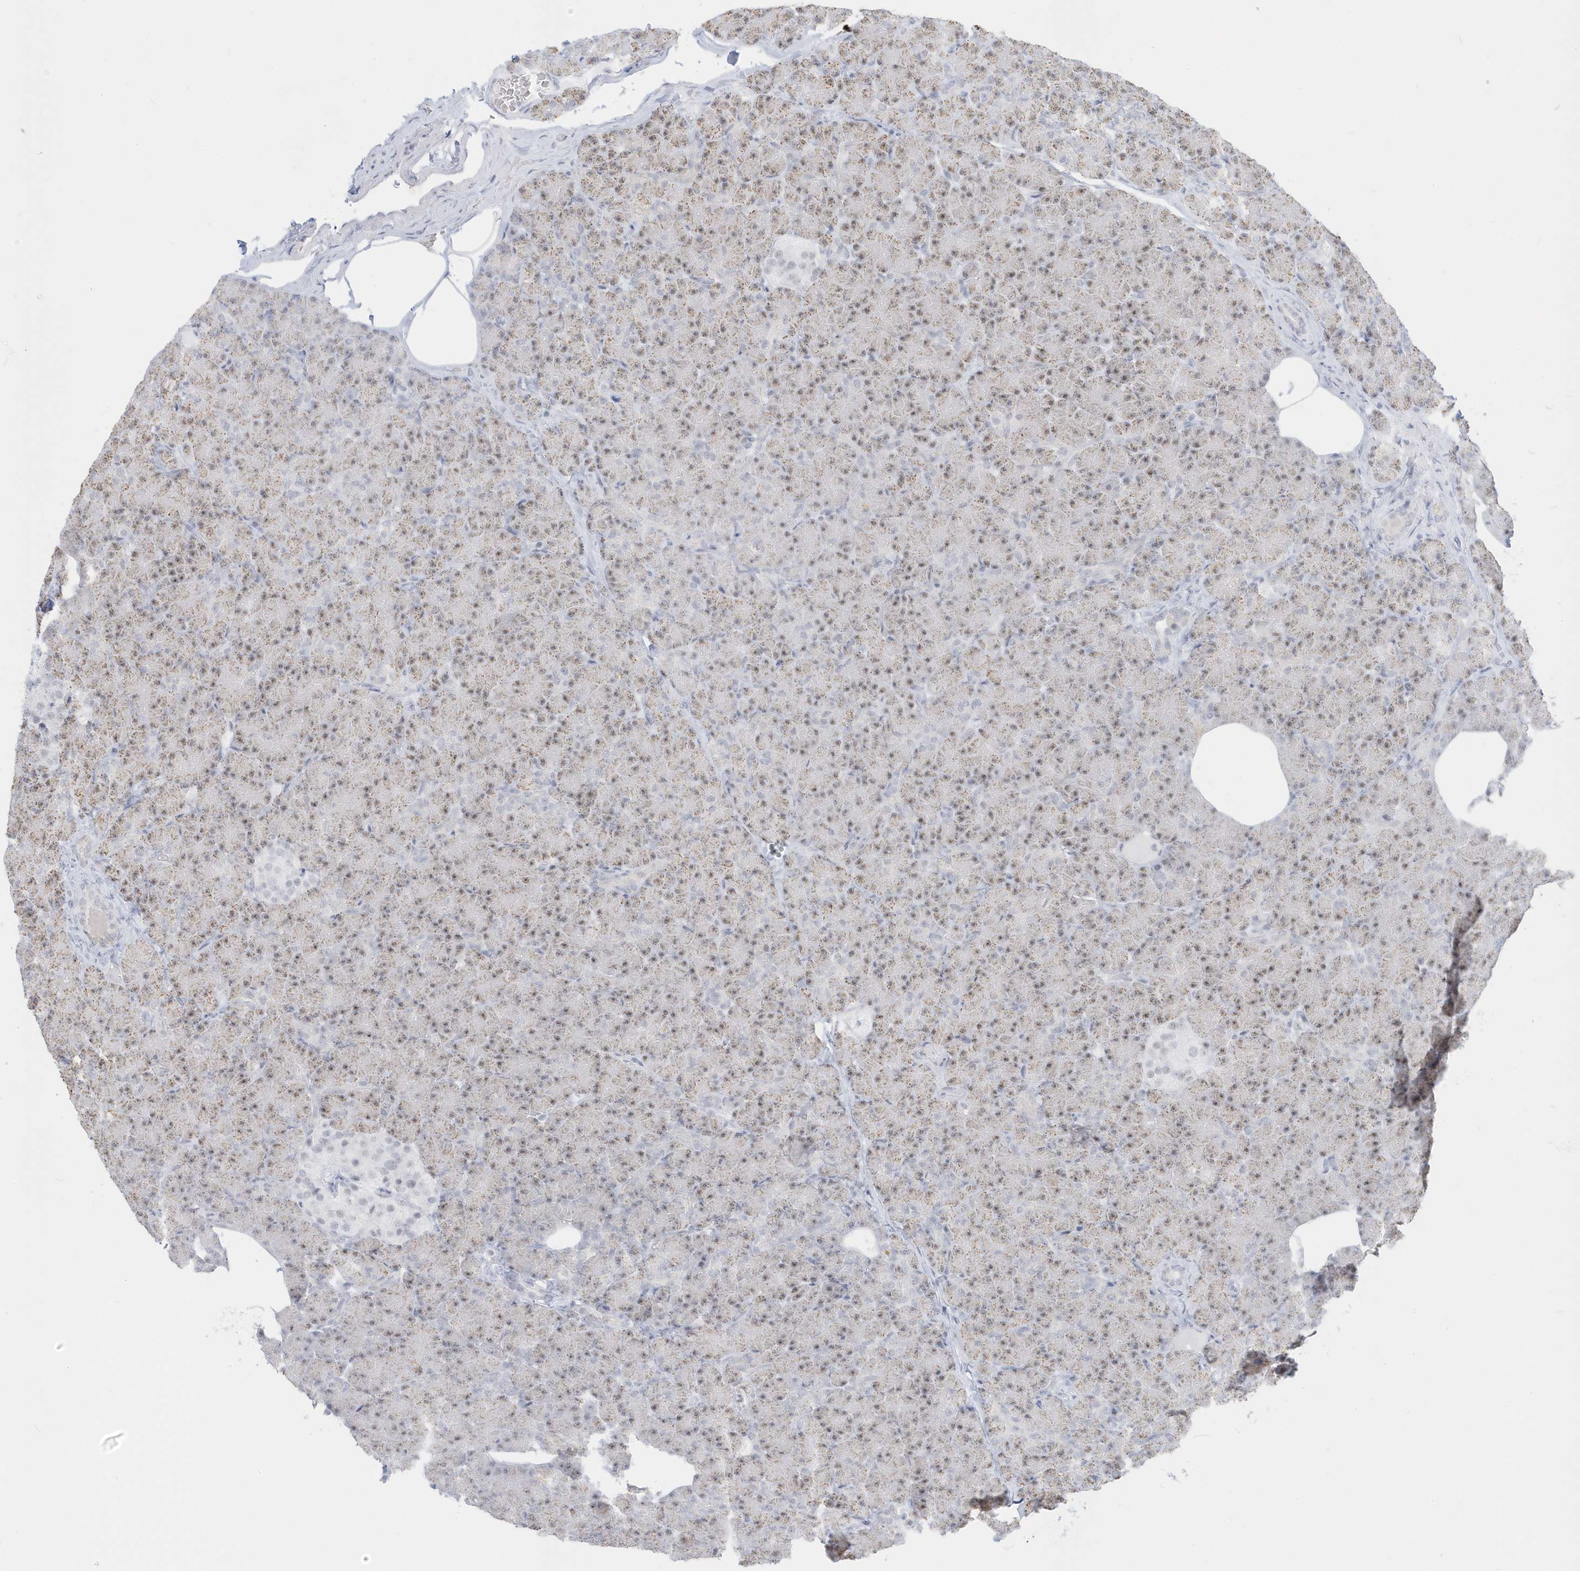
{"staining": {"intensity": "moderate", "quantity": ">75%", "location": "nuclear"}, "tissue": "pancreas", "cell_type": "Exocrine glandular cells", "image_type": "normal", "snomed": [{"axis": "morphology", "description": "Normal tissue, NOS"}, {"axis": "topography", "description": "Pancreas"}], "caption": "Pancreas stained with a brown dye reveals moderate nuclear positive expression in about >75% of exocrine glandular cells.", "gene": "PLEKHN1", "patient": {"sex": "female", "age": 43}}